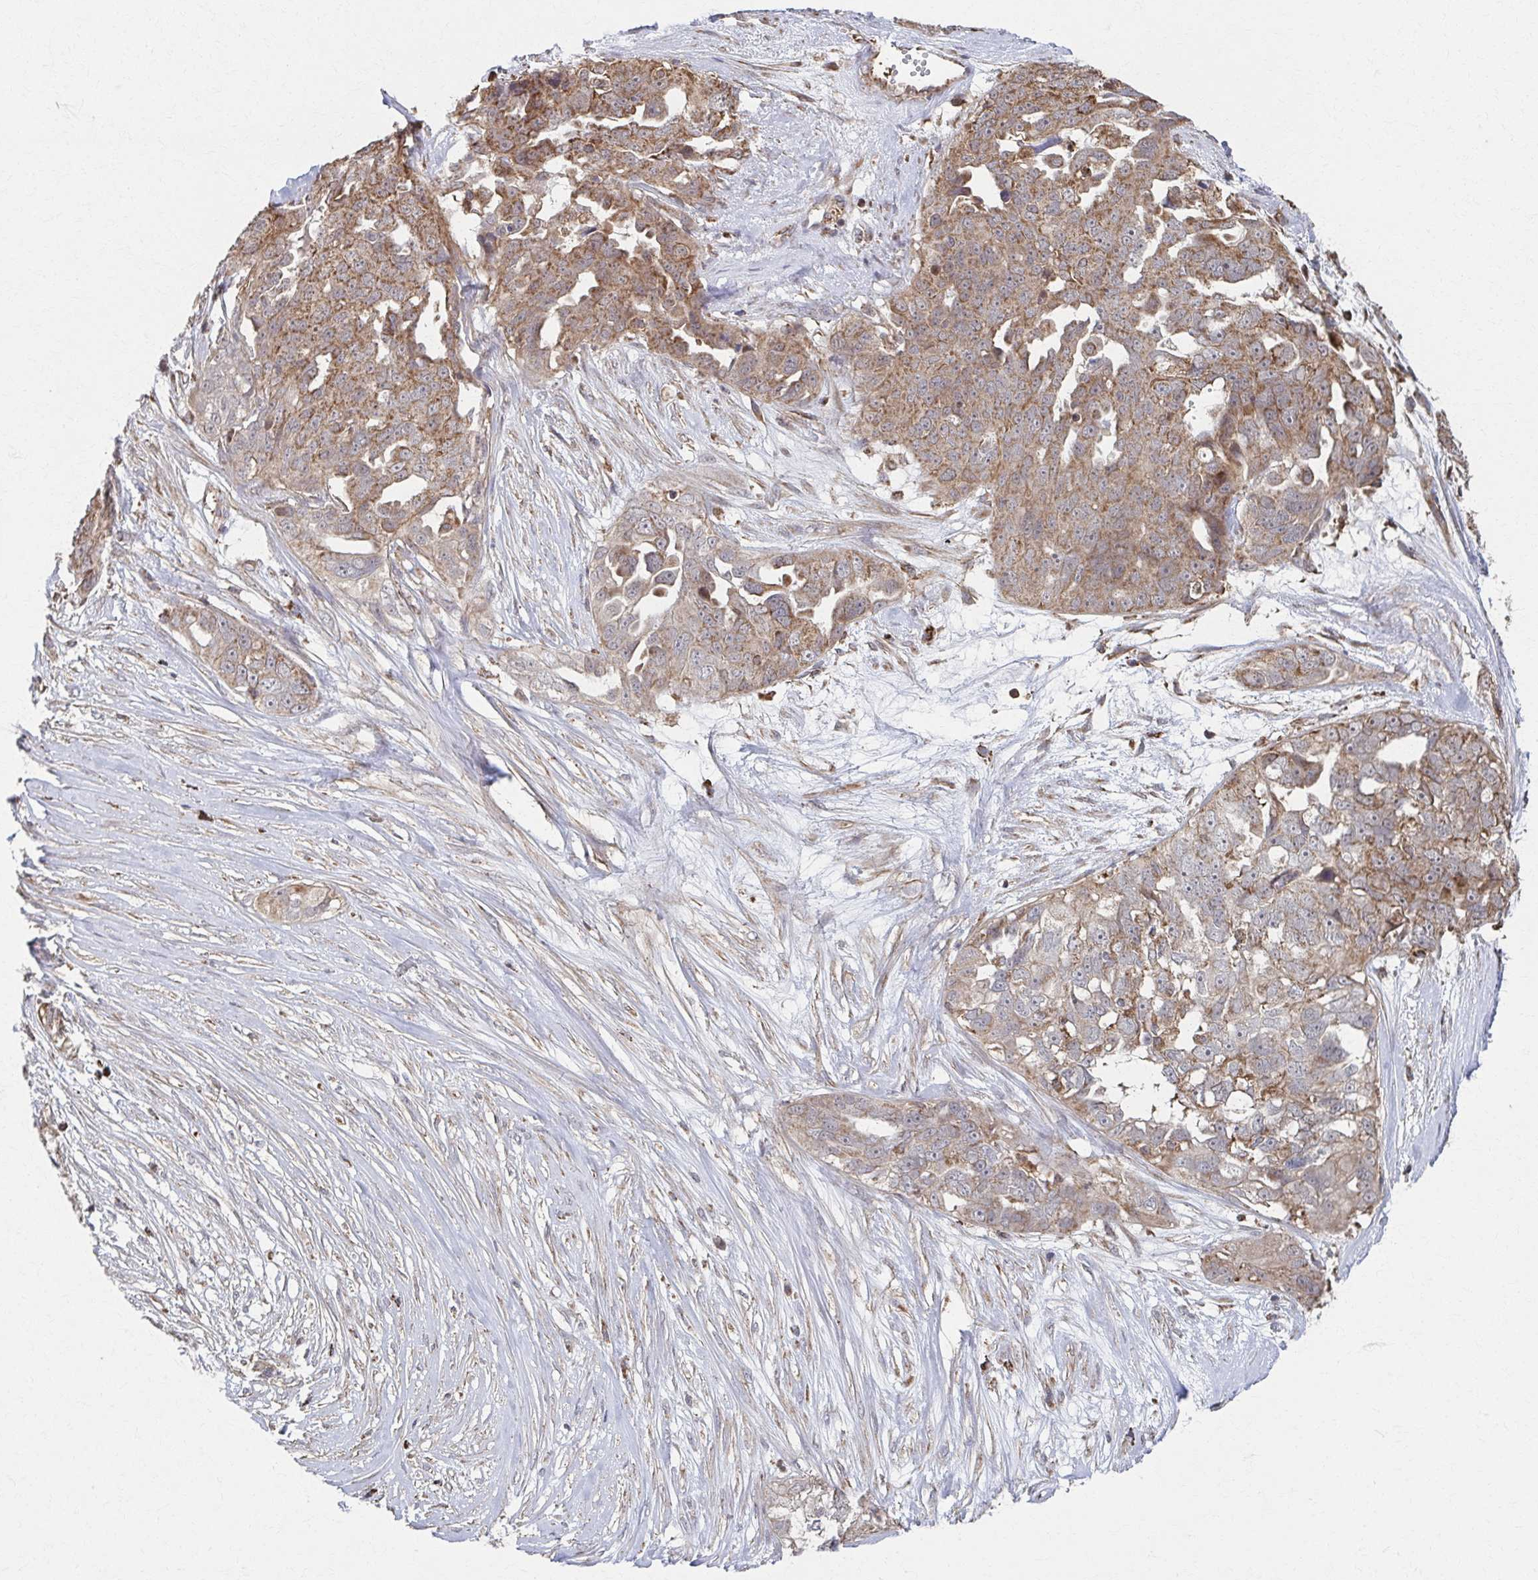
{"staining": {"intensity": "moderate", "quantity": ">75%", "location": "cytoplasmic/membranous"}, "tissue": "ovarian cancer", "cell_type": "Tumor cells", "image_type": "cancer", "snomed": [{"axis": "morphology", "description": "Carcinoma, endometroid"}, {"axis": "topography", "description": "Ovary"}], "caption": "Tumor cells display medium levels of moderate cytoplasmic/membranous positivity in approximately >75% of cells in human ovarian endometroid carcinoma. The protein is stained brown, and the nuclei are stained in blue (DAB IHC with brightfield microscopy, high magnification).", "gene": "KLHL34", "patient": {"sex": "female", "age": 70}}